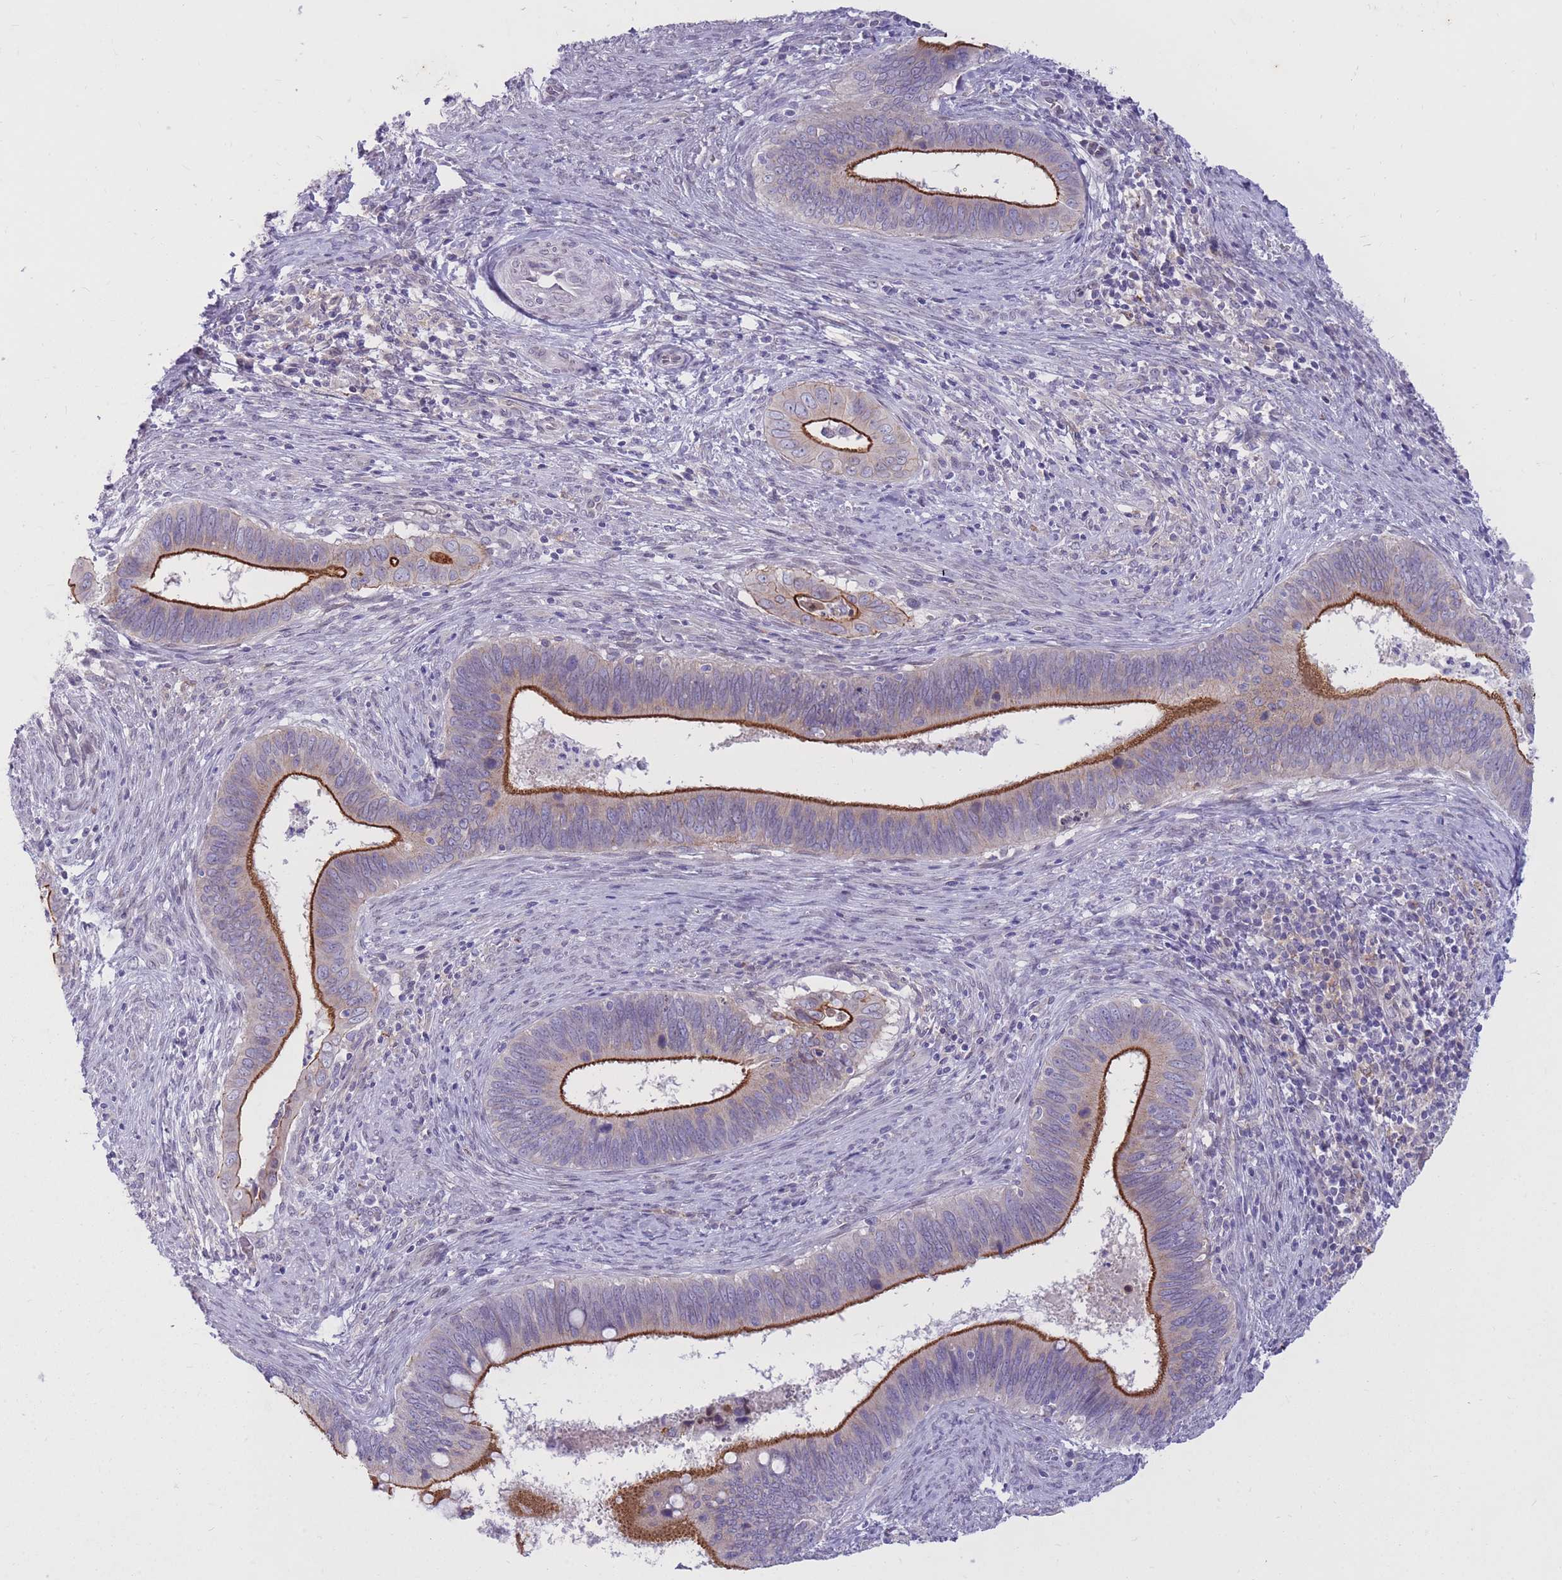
{"staining": {"intensity": "strong", "quantity": "25%-75%", "location": "cytoplasmic/membranous"}, "tissue": "cervical cancer", "cell_type": "Tumor cells", "image_type": "cancer", "snomed": [{"axis": "morphology", "description": "Adenocarcinoma, NOS"}, {"axis": "topography", "description": "Cervix"}], "caption": "Brown immunohistochemical staining in human cervical cancer (adenocarcinoma) displays strong cytoplasmic/membranous staining in approximately 25%-75% of tumor cells. (DAB IHC, brown staining for protein, blue staining for nuclei).", "gene": "HOOK2", "patient": {"sex": "female", "age": 42}}